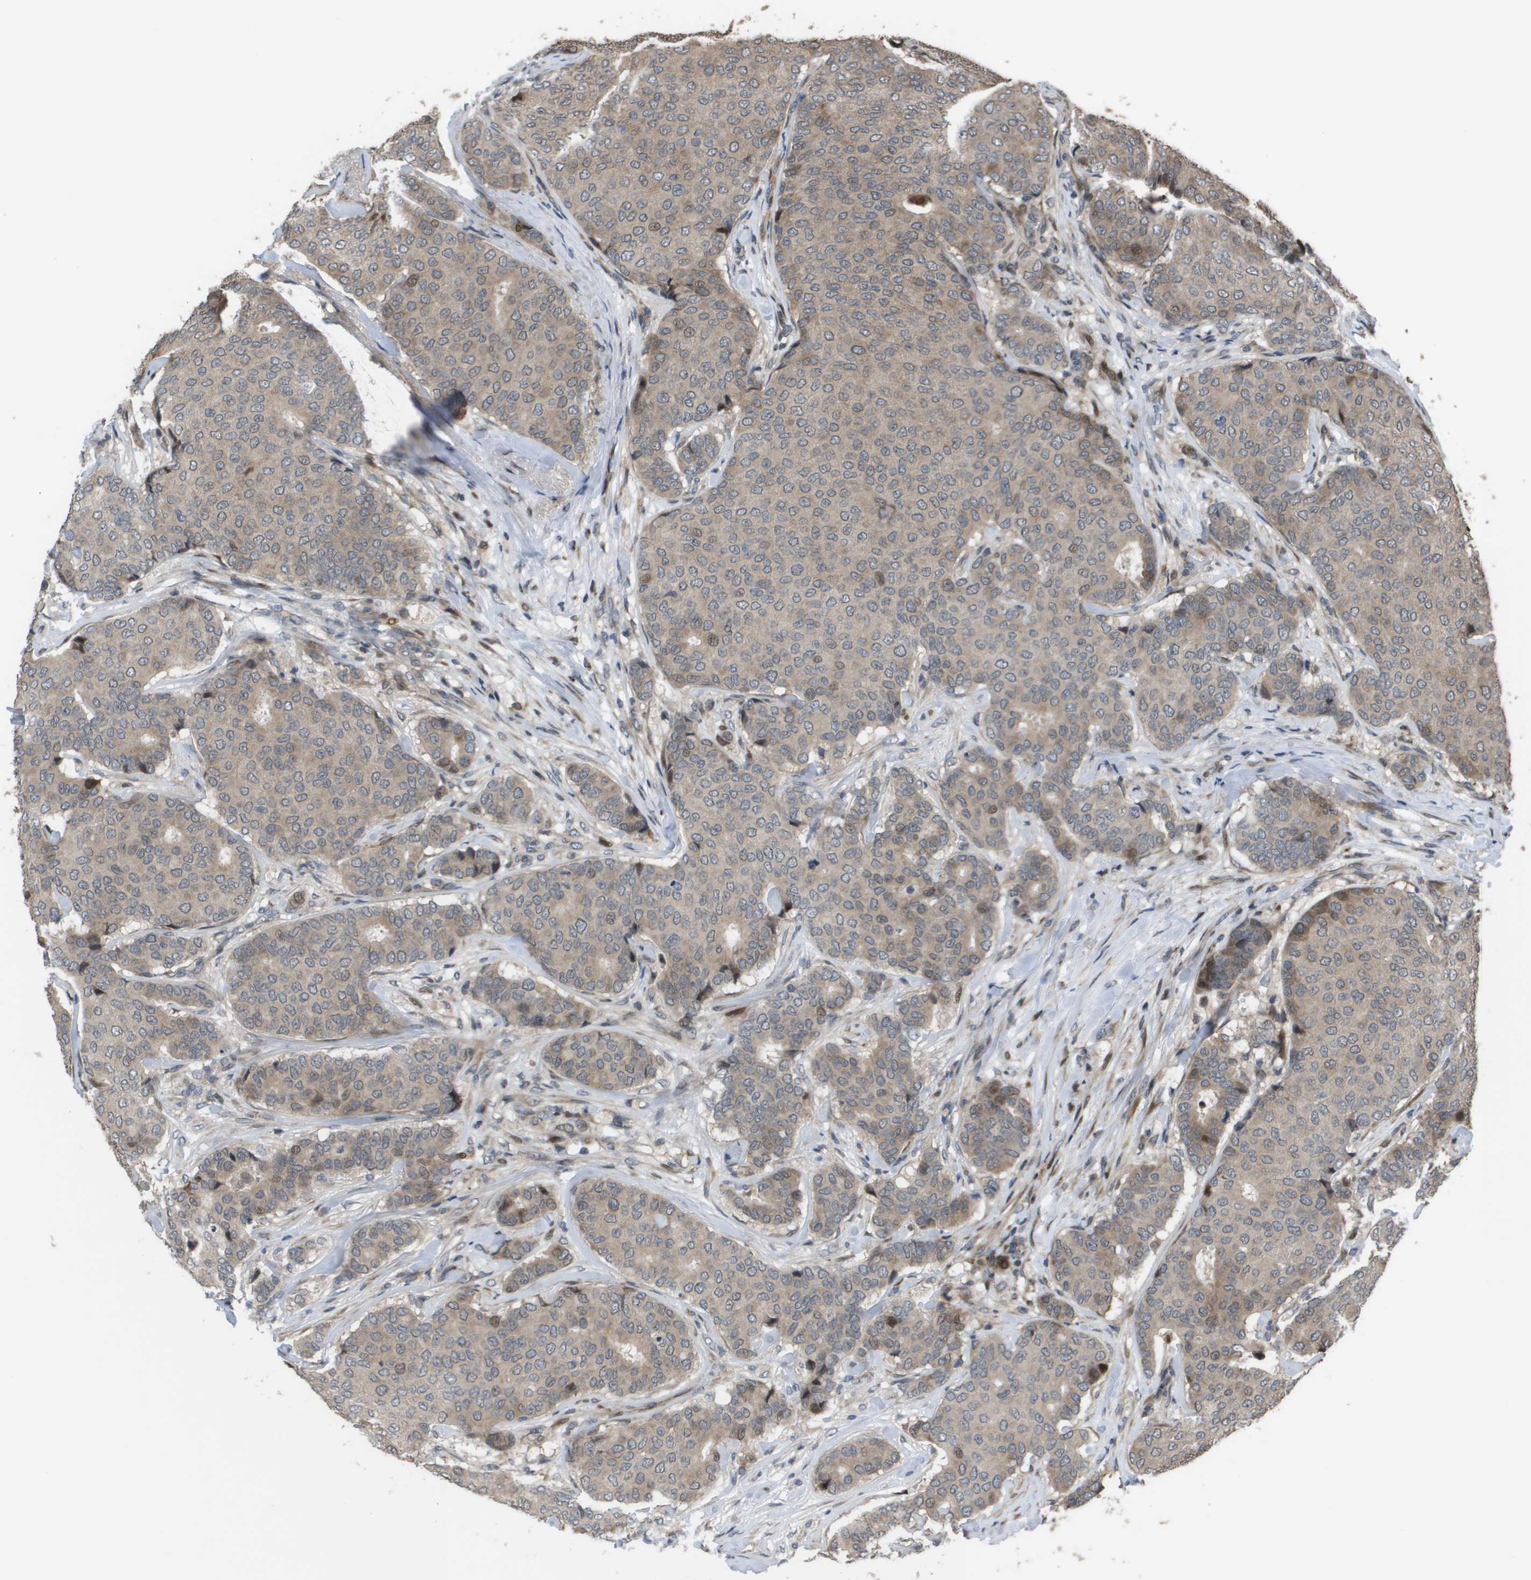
{"staining": {"intensity": "weak", "quantity": ">75%", "location": "cytoplasmic/membranous"}, "tissue": "breast cancer", "cell_type": "Tumor cells", "image_type": "cancer", "snomed": [{"axis": "morphology", "description": "Duct carcinoma"}, {"axis": "topography", "description": "Breast"}], "caption": "An immunohistochemistry (IHC) micrograph of tumor tissue is shown. Protein staining in brown shows weak cytoplasmic/membranous positivity in invasive ductal carcinoma (breast) within tumor cells. (IHC, brightfield microscopy, high magnification).", "gene": "AXIN2", "patient": {"sex": "female", "age": 75}}